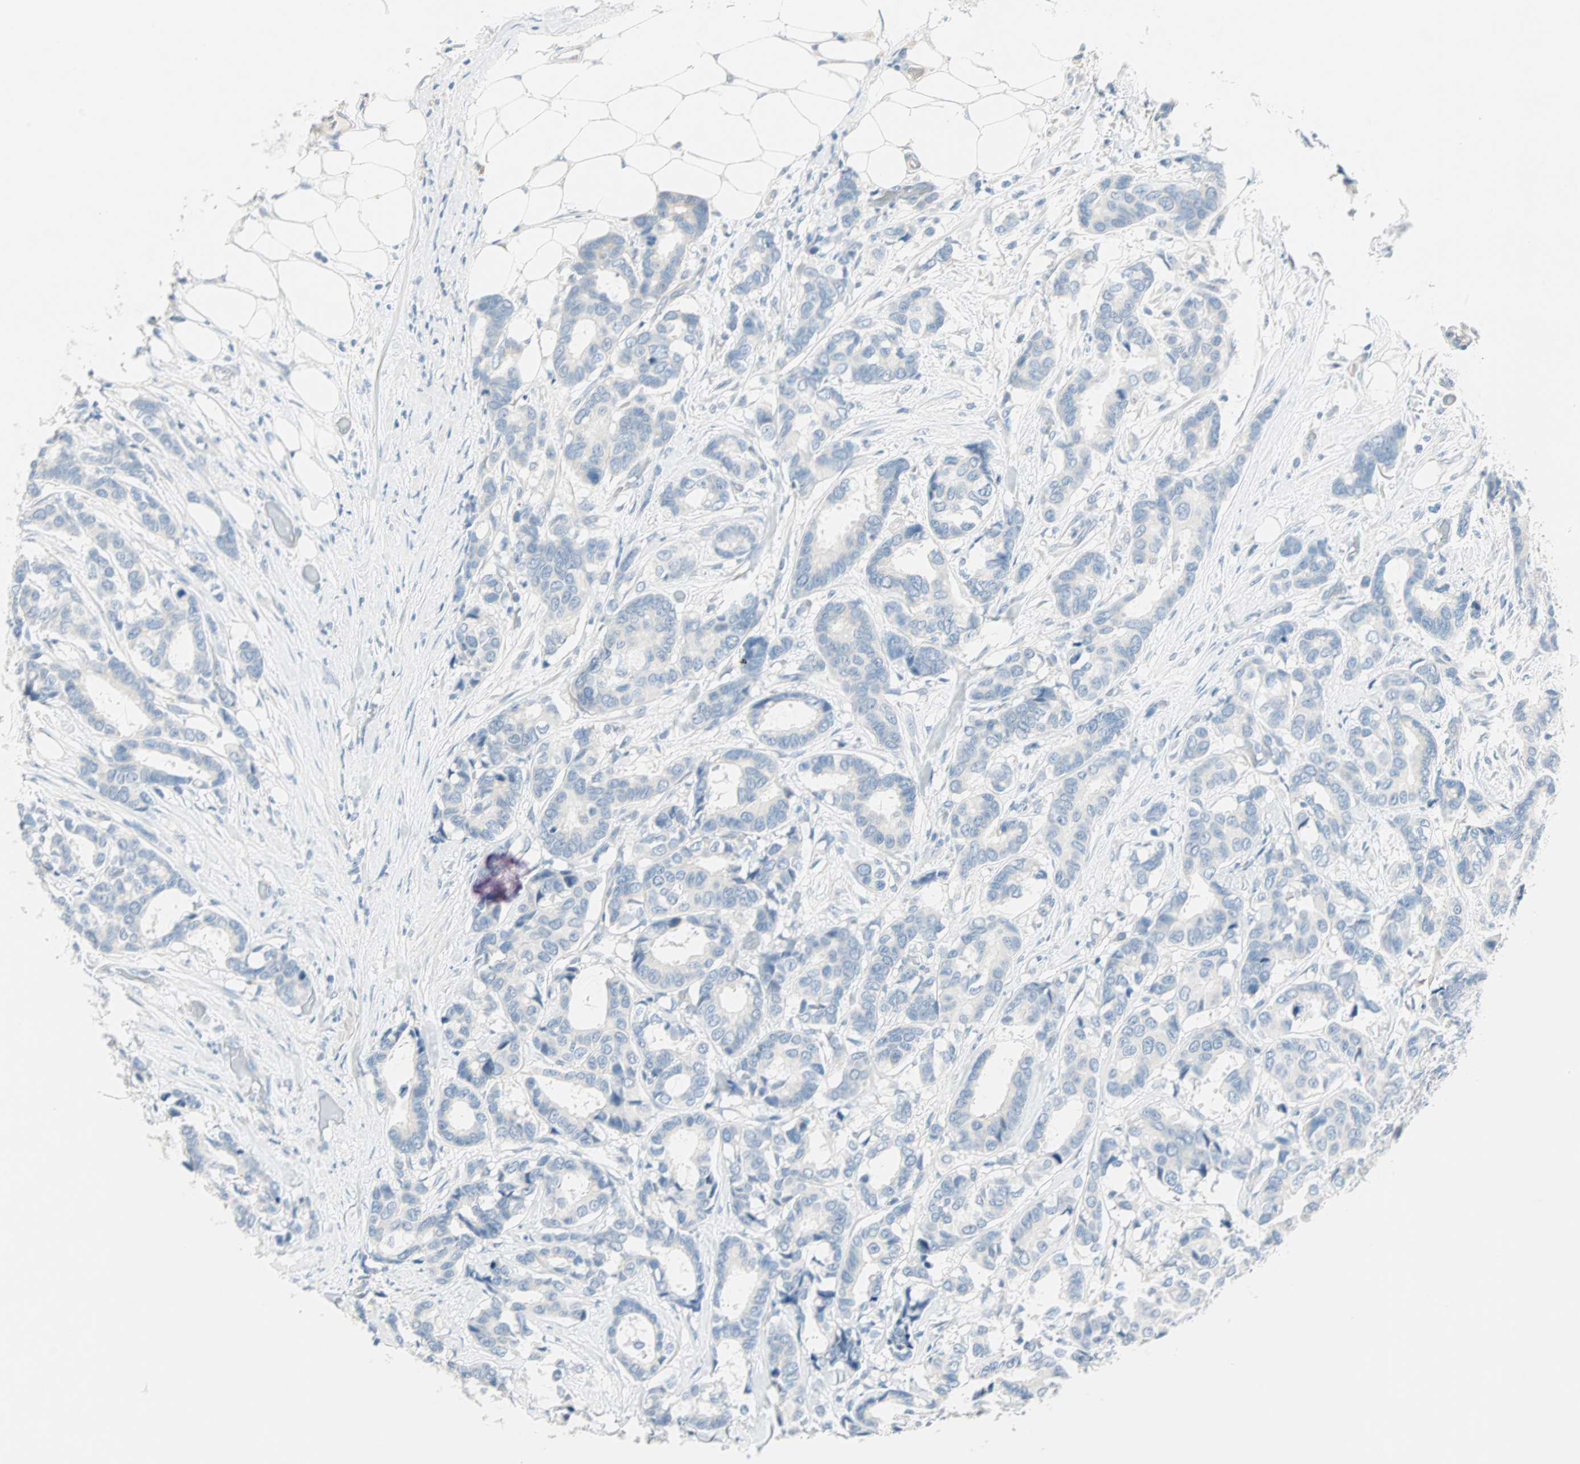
{"staining": {"intensity": "negative", "quantity": "none", "location": "none"}, "tissue": "breast cancer", "cell_type": "Tumor cells", "image_type": "cancer", "snomed": [{"axis": "morphology", "description": "Duct carcinoma"}, {"axis": "topography", "description": "Breast"}], "caption": "High magnification brightfield microscopy of breast cancer stained with DAB (brown) and counterstained with hematoxylin (blue): tumor cells show no significant staining.", "gene": "SULT1C2", "patient": {"sex": "female", "age": 87}}